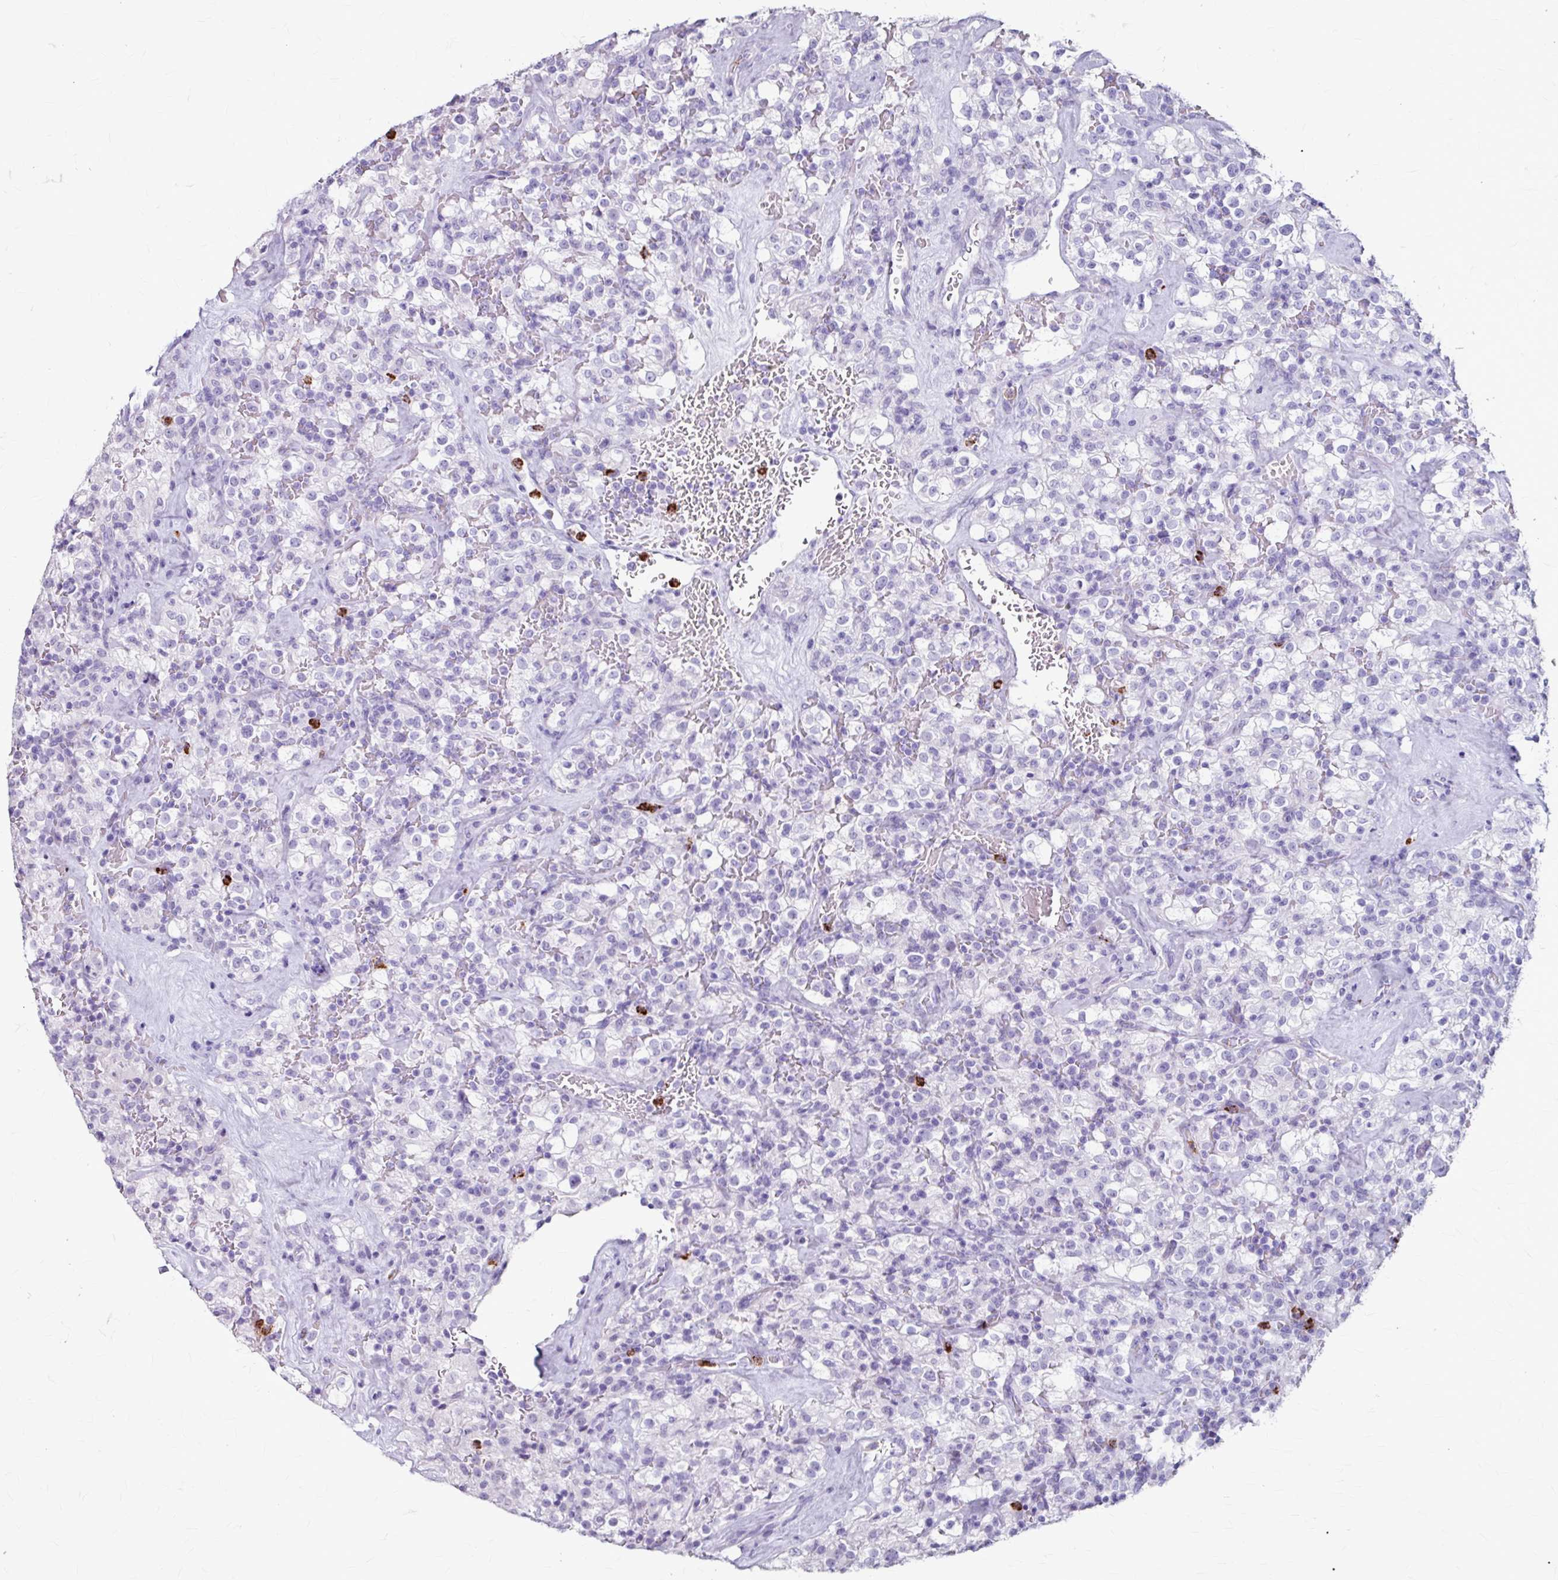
{"staining": {"intensity": "negative", "quantity": "none", "location": "none"}, "tissue": "renal cancer", "cell_type": "Tumor cells", "image_type": "cancer", "snomed": [{"axis": "morphology", "description": "Adenocarcinoma, NOS"}, {"axis": "topography", "description": "Kidney"}], "caption": "The immunohistochemistry image has no significant positivity in tumor cells of renal cancer (adenocarcinoma) tissue.", "gene": "ANKRD1", "patient": {"sex": "female", "age": 74}}